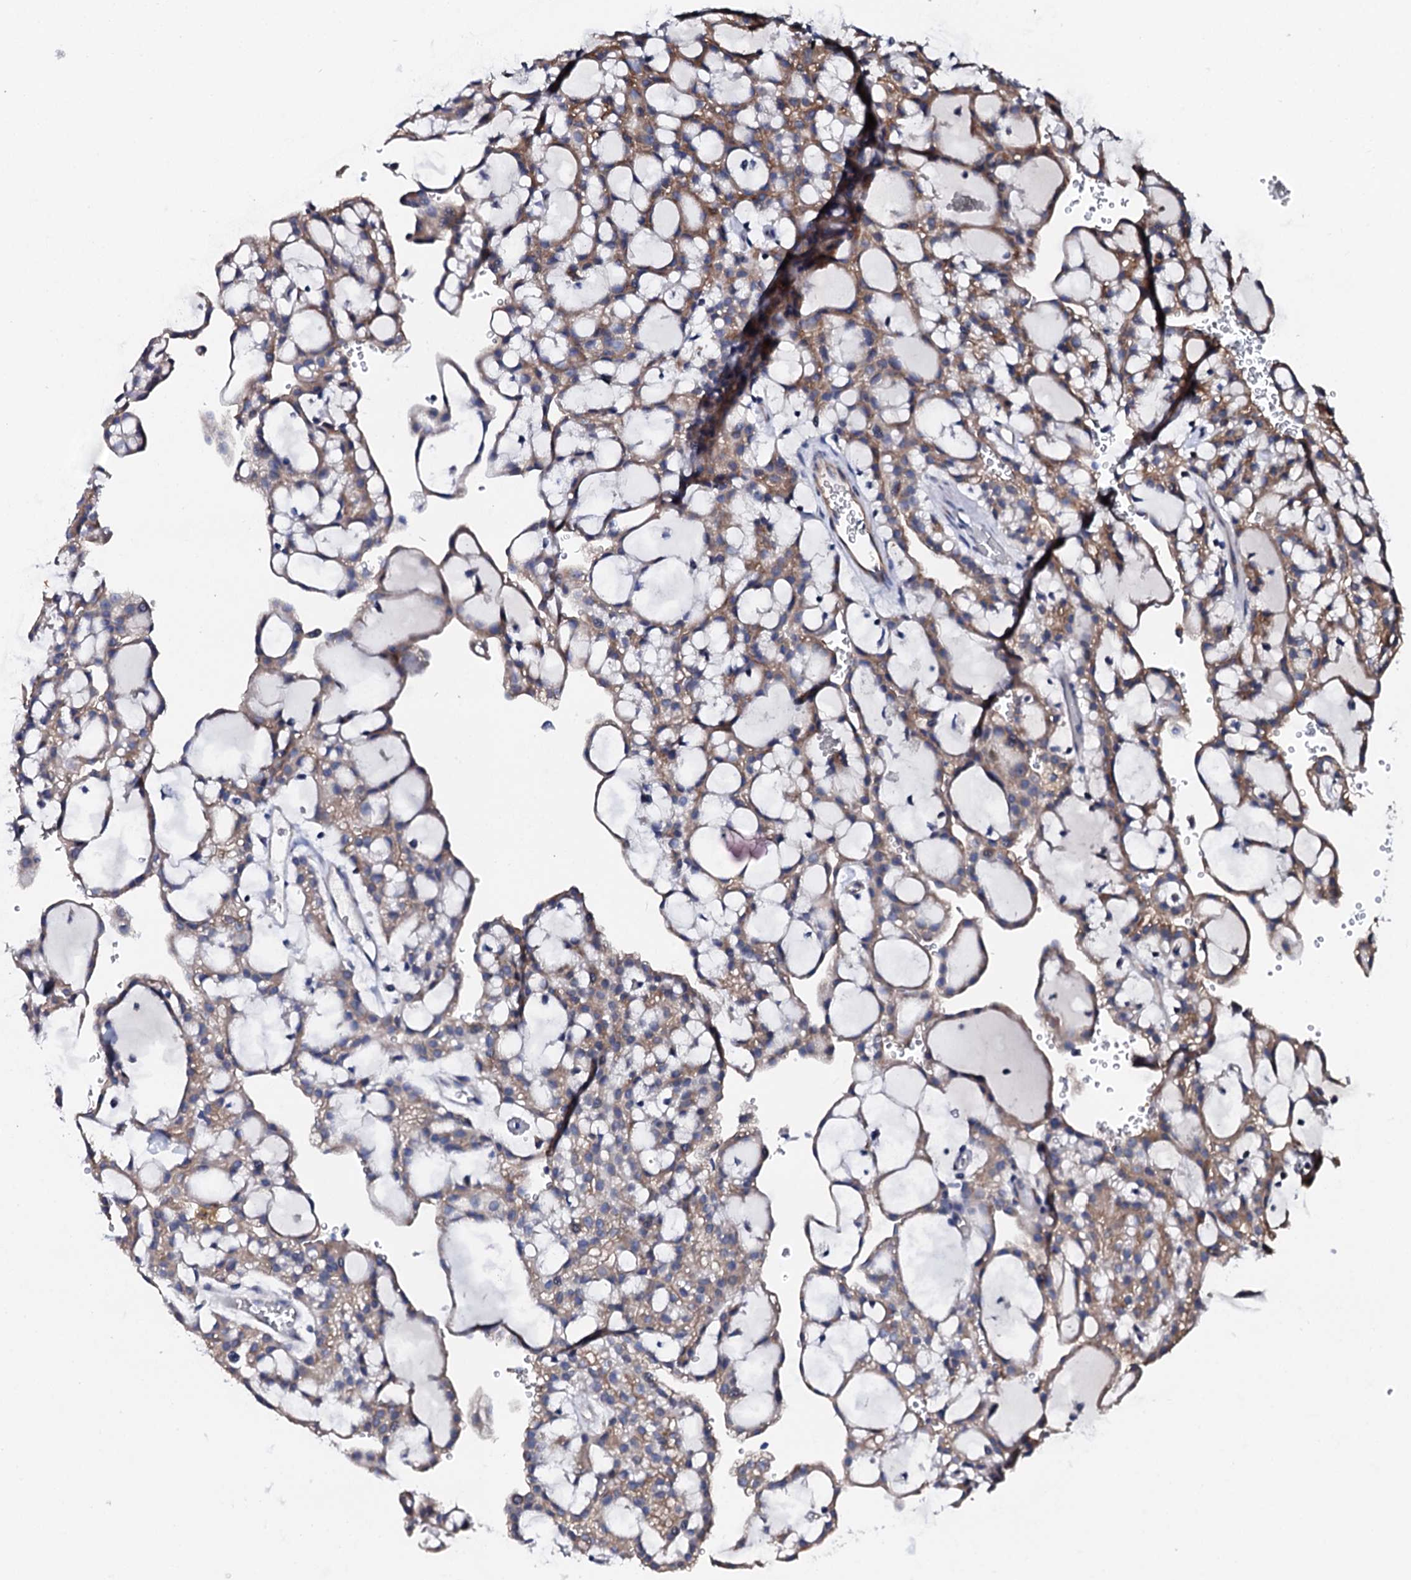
{"staining": {"intensity": "moderate", "quantity": ">75%", "location": "cytoplasmic/membranous"}, "tissue": "renal cancer", "cell_type": "Tumor cells", "image_type": "cancer", "snomed": [{"axis": "morphology", "description": "Adenocarcinoma, NOS"}, {"axis": "topography", "description": "Kidney"}], "caption": "Protein staining shows moderate cytoplasmic/membranous staining in about >75% of tumor cells in renal cancer. (Stains: DAB (3,3'-diaminobenzidine) in brown, nuclei in blue, Microscopy: brightfield microscopy at high magnification).", "gene": "NUP58", "patient": {"sex": "male", "age": 63}}